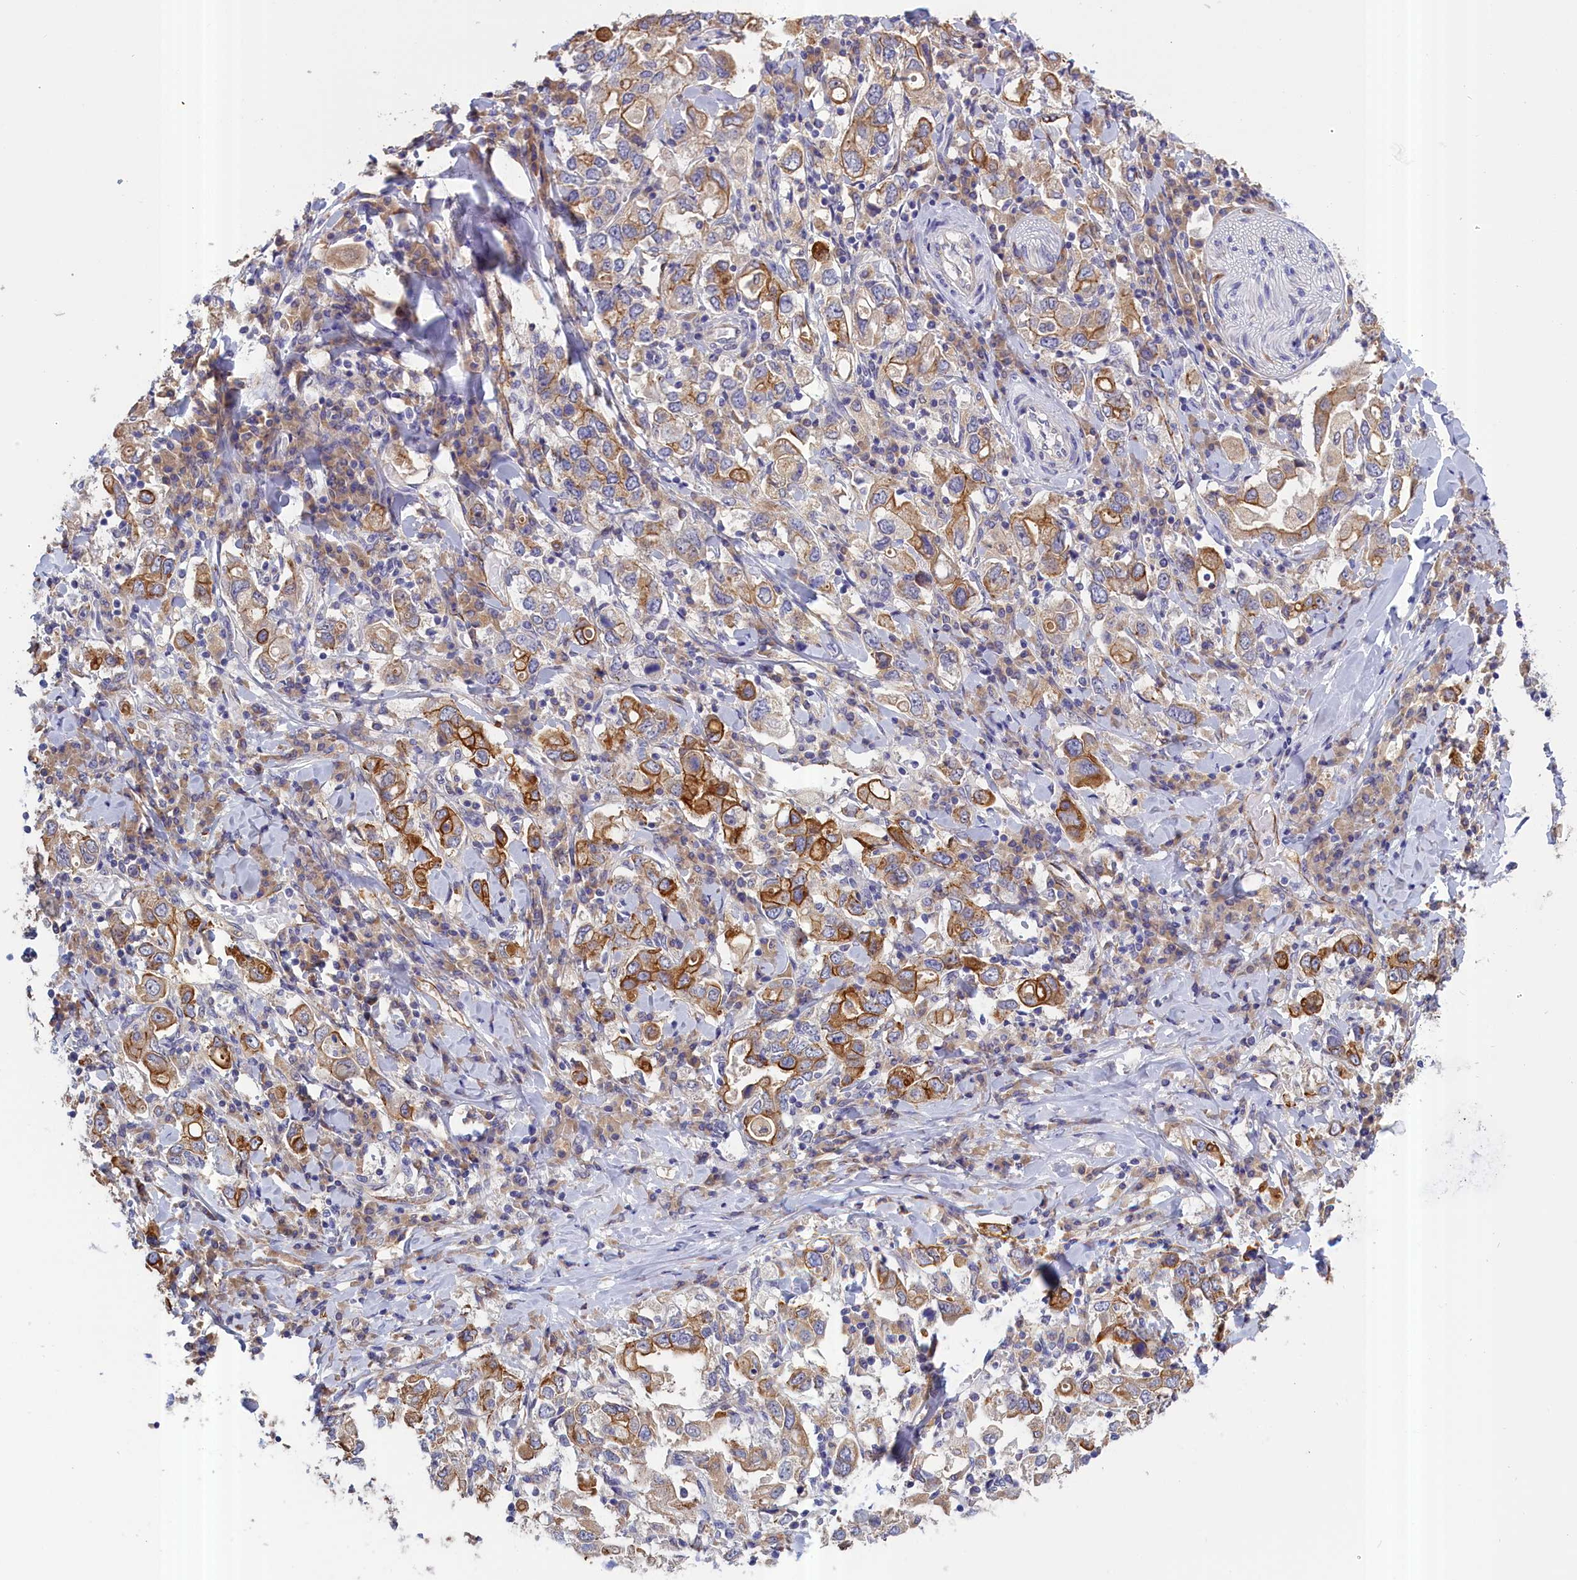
{"staining": {"intensity": "strong", "quantity": "<25%", "location": "cytoplasmic/membranous"}, "tissue": "stomach cancer", "cell_type": "Tumor cells", "image_type": "cancer", "snomed": [{"axis": "morphology", "description": "Adenocarcinoma, NOS"}, {"axis": "topography", "description": "Stomach, upper"}], "caption": "Strong cytoplasmic/membranous expression is present in approximately <25% of tumor cells in stomach cancer (adenocarcinoma).", "gene": "COL19A1", "patient": {"sex": "male", "age": 62}}